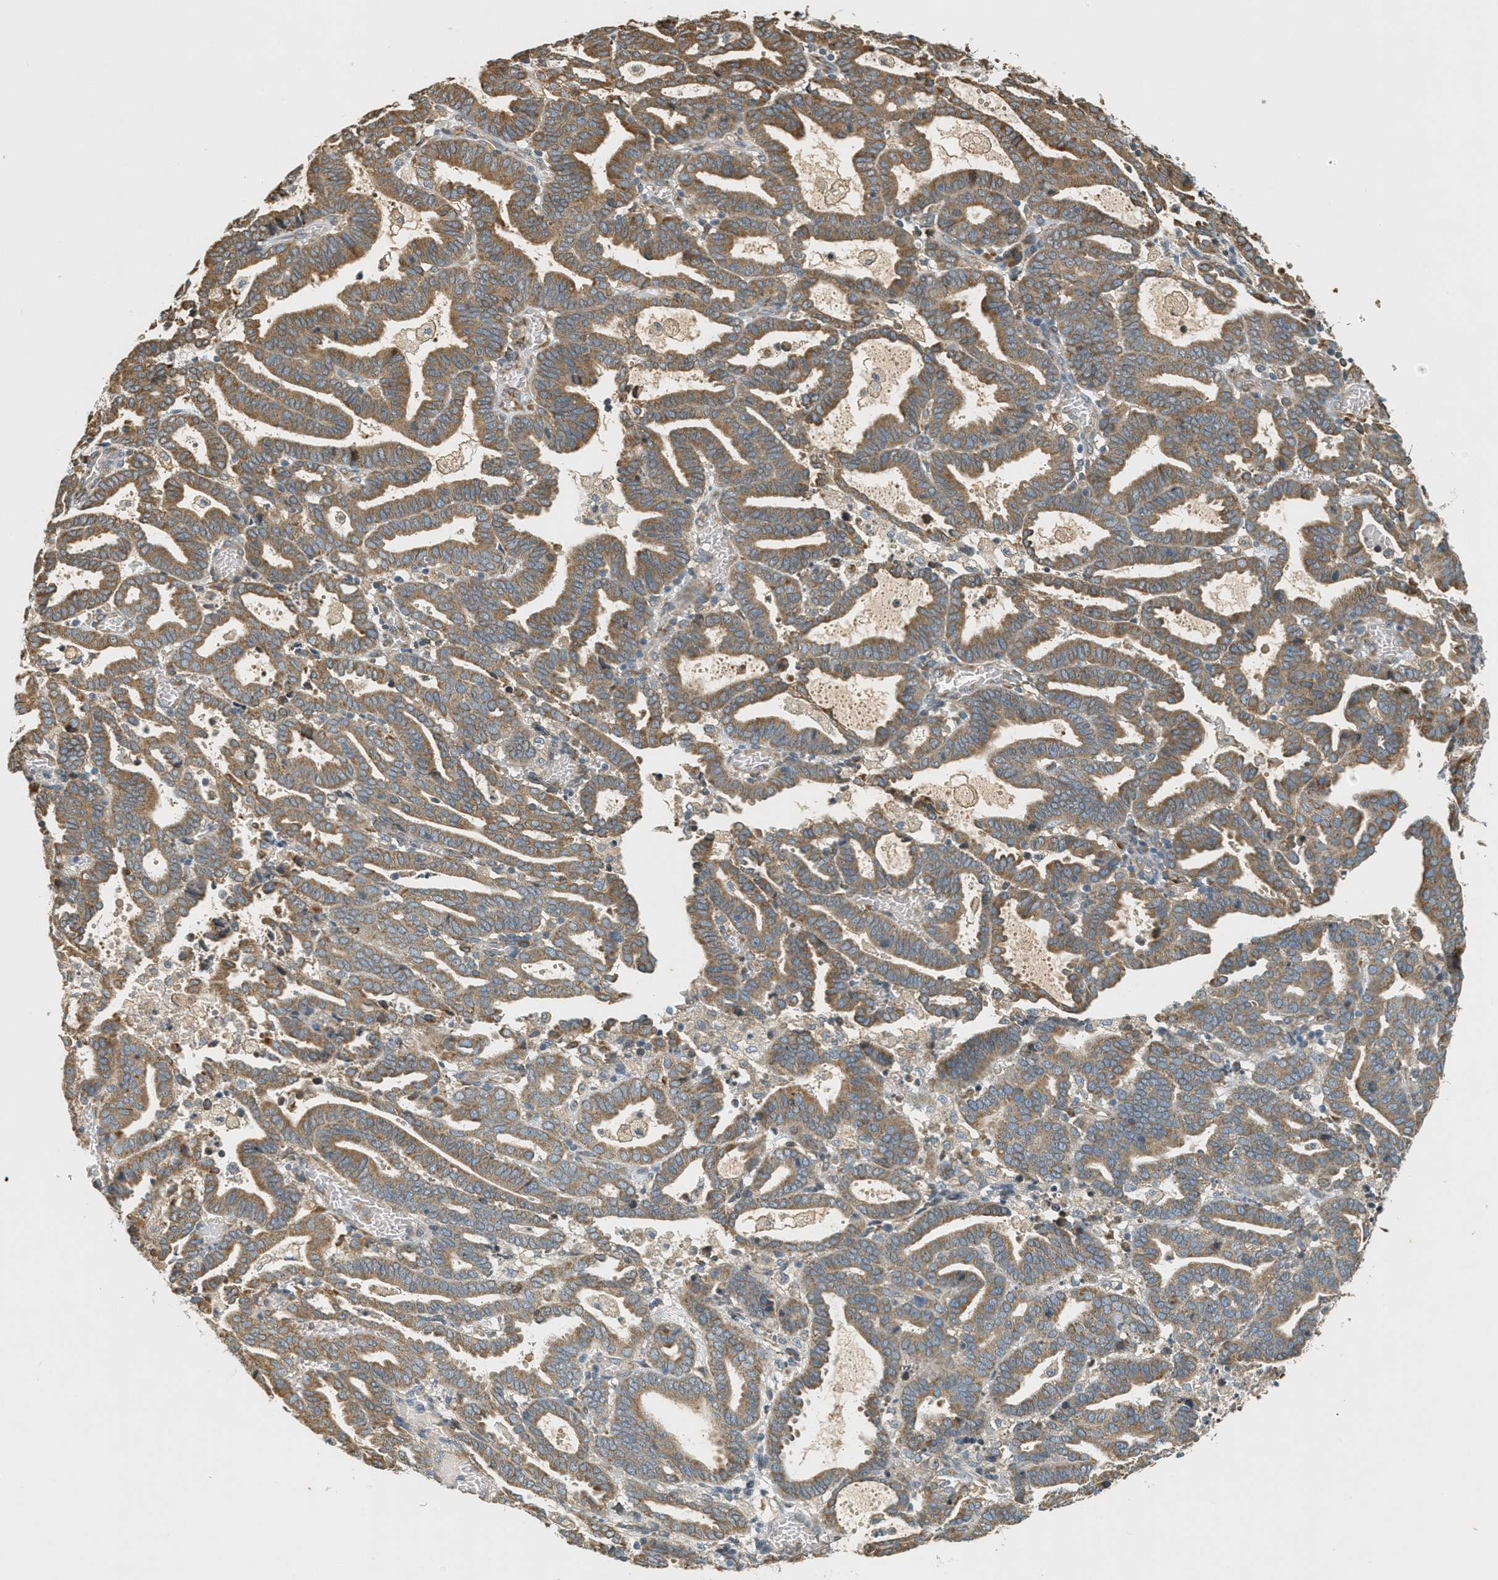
{"staining": {"intensity": "moderate", "quantity": ">75%", "location": "cytoplasmic/membranous"}, "tissue": "endometrial cancer", "cell_type": "Tumor cells", "image_type": "cancer", "snomed": [{"axis": "morphology", "description": "Adenocarcinoma, NOS"}, {"axis": "topography", "description": "Uterus"}], "caption": "Immunohistochemistry (IHC) image of endometrial adenocarcinoma stained for a protein (brown), which reveals medium levels of moderate cytoplasmic/membranous positivity in about >75% of tumor cells.", "gene": "PDK1", "patient": {"sex": "female", "age": 83}}